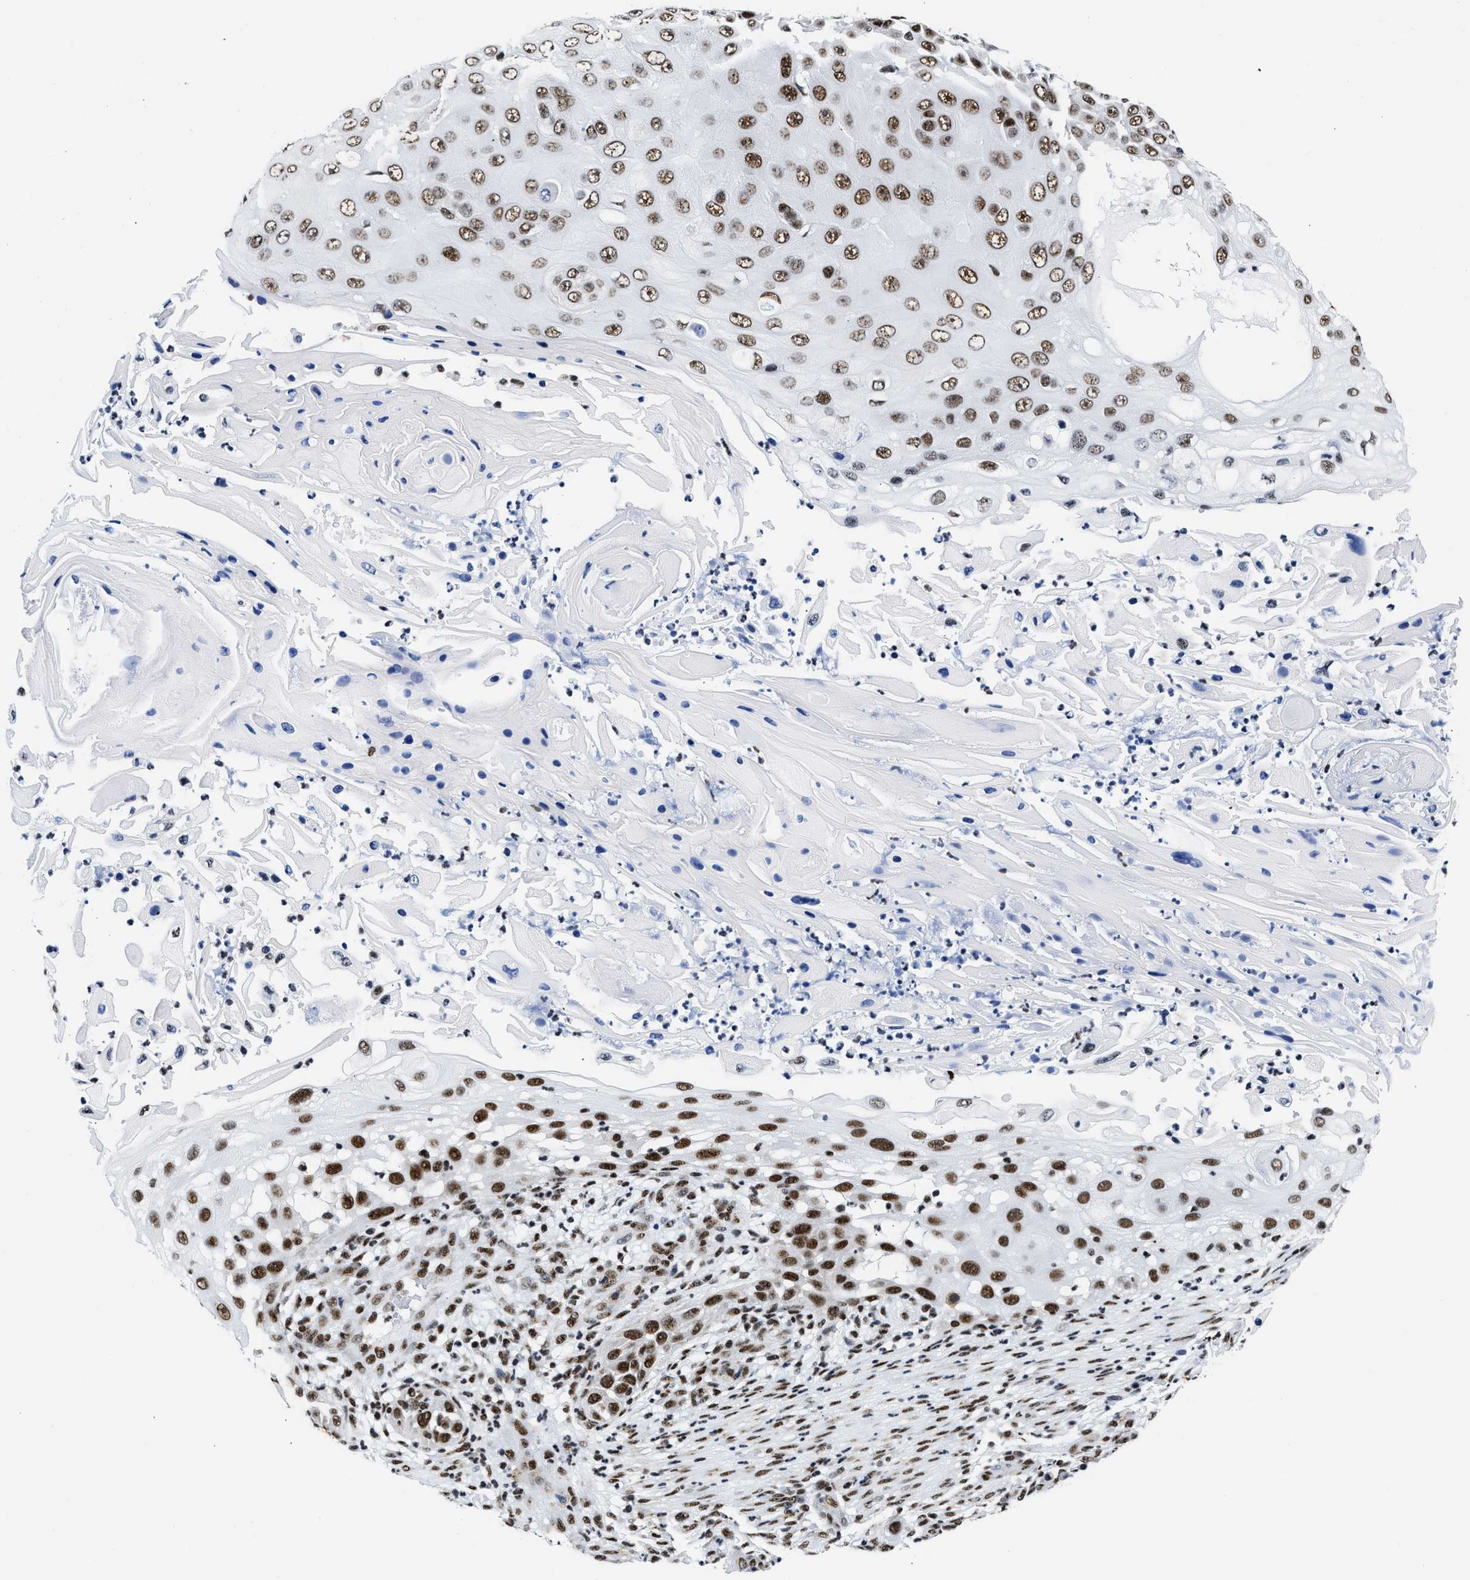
{"staining": {"intensity": "strong", "quantity": ">75%", "location": "nuclear"}, "tissue": "skin cancer", "cell_type": "Tumor cells", "image_type": "cancer", "snomed": [{"axis": "morphology", "description": "Squamous cell carcinoma, NOS"}, {"axis": "topography", "description": "Skin"}], "caption": "A histopathology image of human skin squamous cell carcinoma stained for a protein shows strong nuclear brown staining in tumor cells. The staining was performed using DAB to visualize the protein expression in brown, while the nuclei were stained in blue with hematoxylin (Magnification: 20x).", "gene": "RBM8A", "patient": {"sex": "female", "age": 44}}